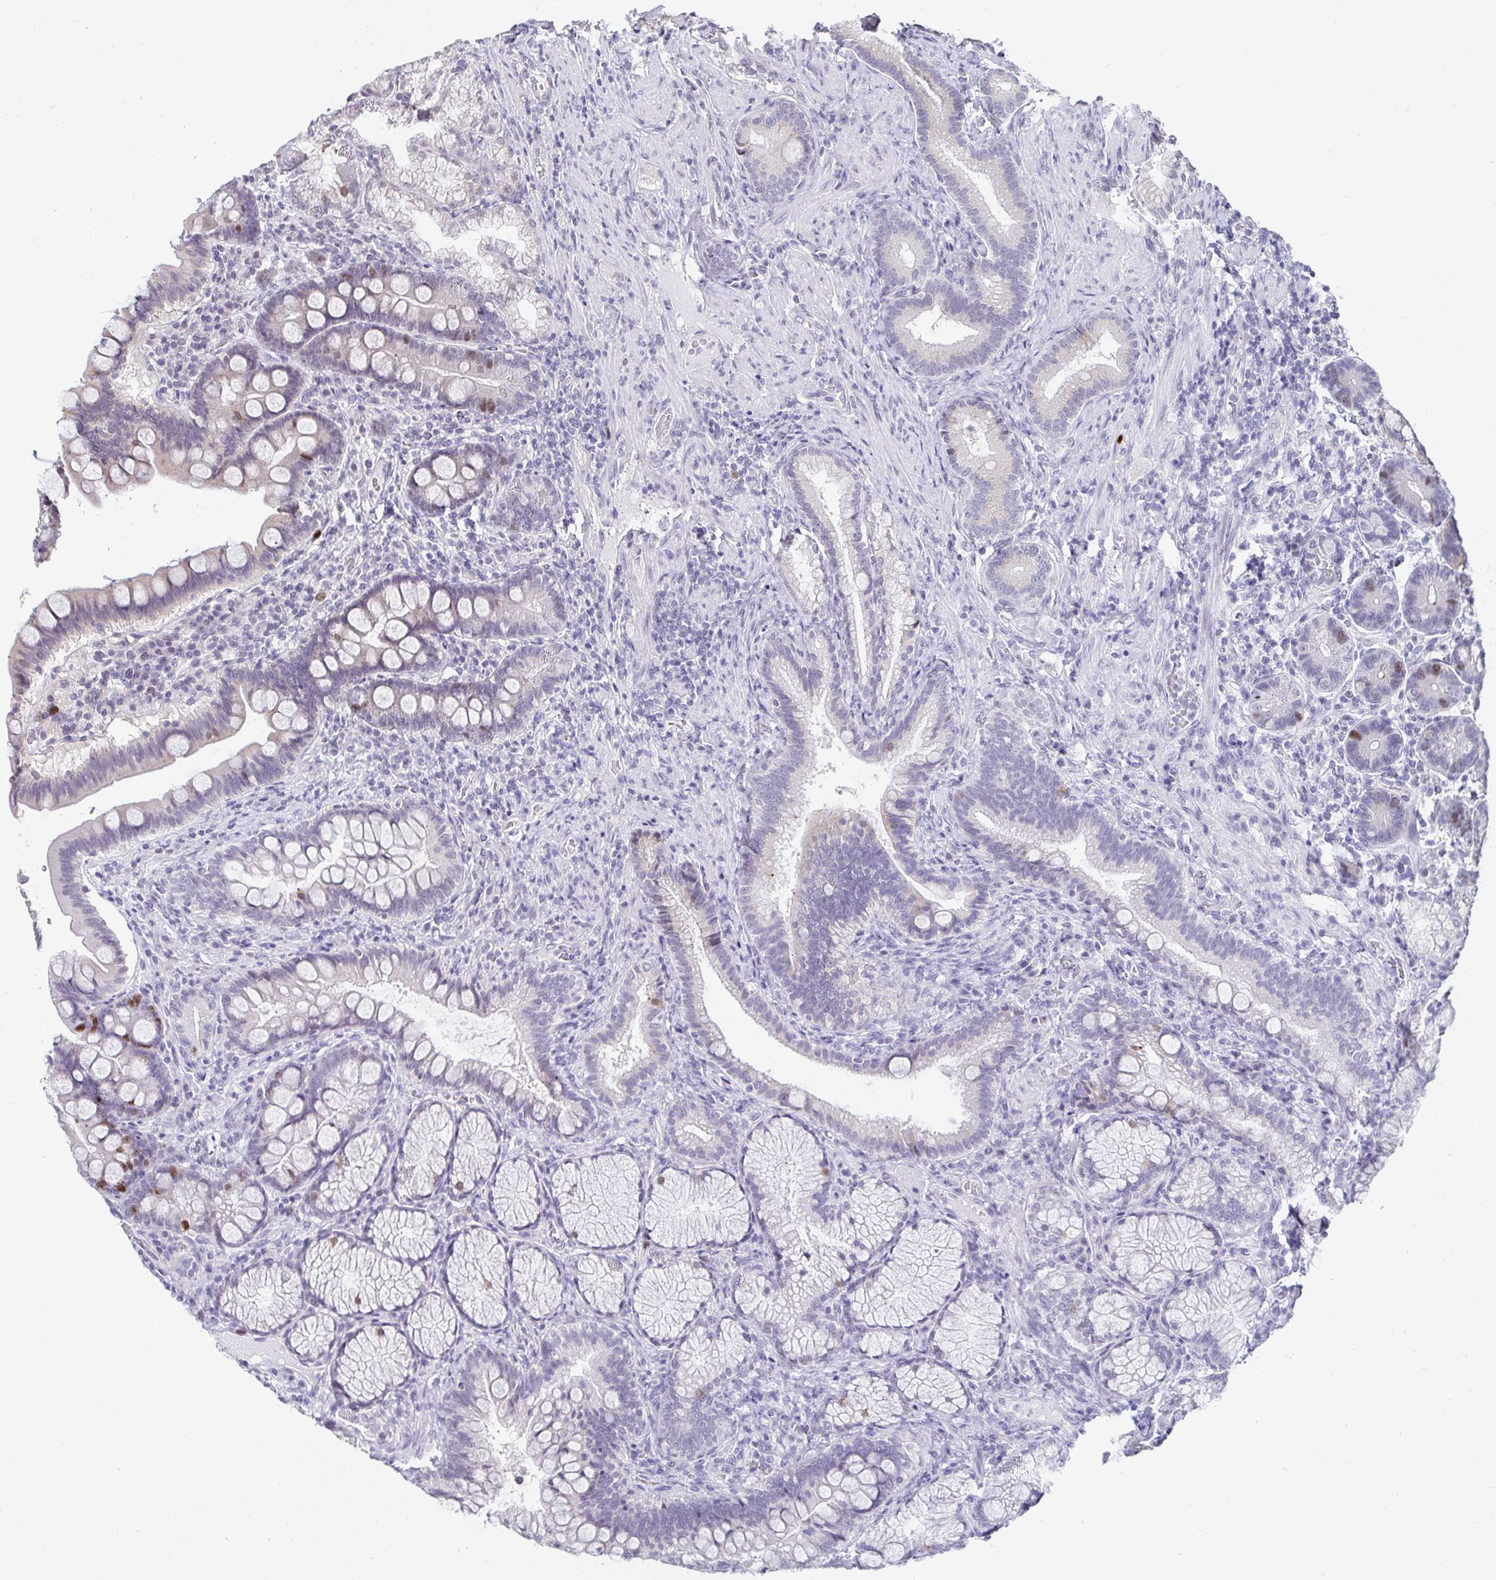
{"staining": {"intensity": "moderate", "quantity": "<25%", "location": "nuclear"}, "tissue": "duodenum", "cell_type": "Glandular cells", "image_type": "normal", "snomed": [{"axis": "morphology", "description": "Normal tissue, NOS"}, {"axis": "topography", "description": "Pancreas"}, {"axis": "topography", "description": "Duodenum"}], "caption": "Brown immunohistochemical staining in benign duodenum exhibits moderate nuclear expression in approximately <25% of glandular cells.", "gene": "ANLN", "patient": {"sex": "male", "age": 59}}